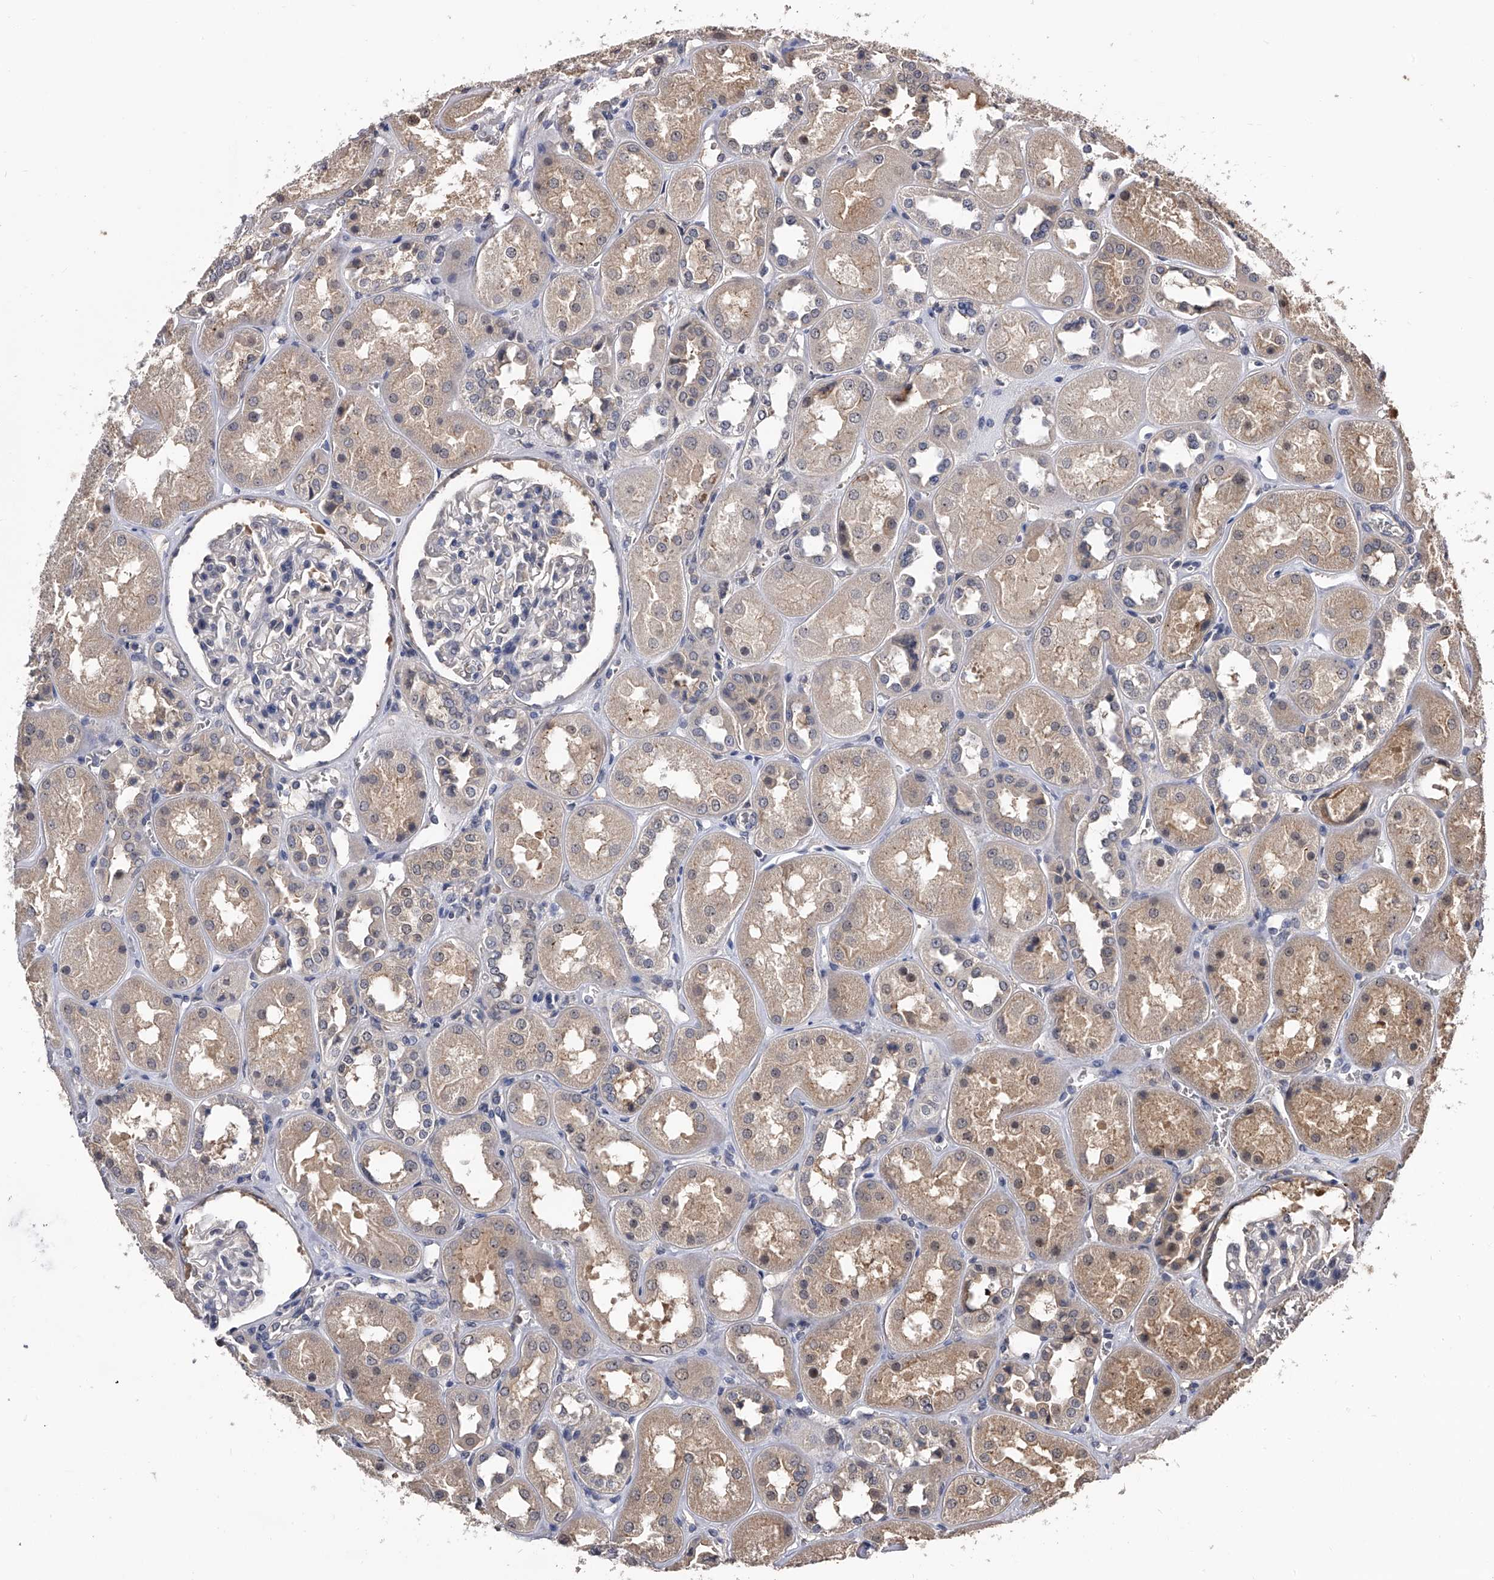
{"staining": {"intensity": "negative", "quantity": "none", "location": "none"}, "tissue": "kidney", "cell_type": "Cells in glomeruli", "image_type": "normal", "snomed": [{"axis": "morphology", "description": "Normal tissue, NOS"}, {"axis": "topography", "description": "Kidney"}], "caption": "Kidney was stained to show a protein in brown. There is no significant expression in cells in glomeruli. (Stains: DAB IHC with hematoxylin counter stain, Microscopy: brightfield microscopy at high magnification).", "gene": "EFCAB7", "patient": {"sex": "male", "age": 70}}